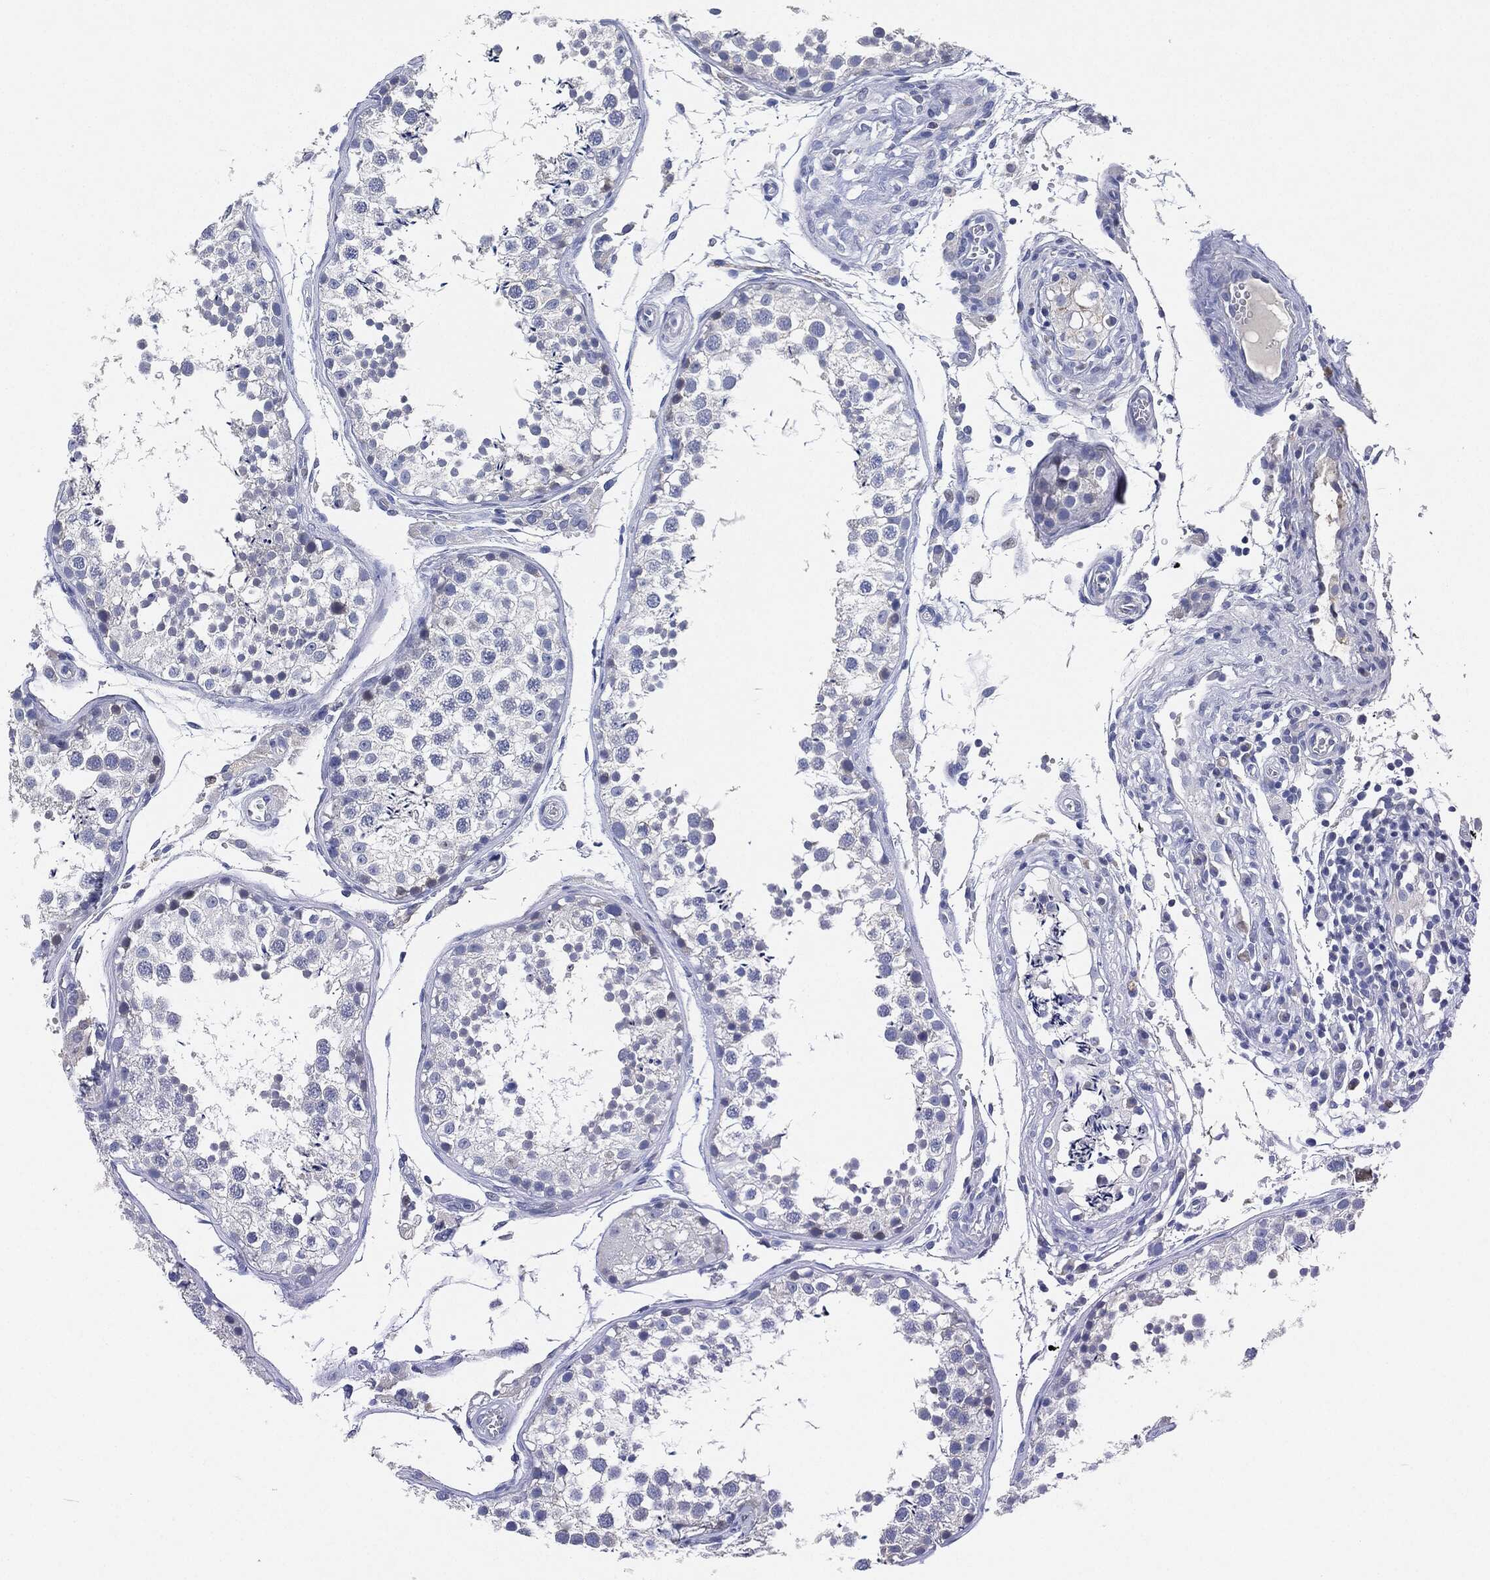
{"staining": {"intensity": "negative", "quantity": "none", "location": "none"}, "tissue": "testis", "cell_type": "Cells in seminiferous ducts", "image_type": "normal", "snomed": [{"axis": "morphology", "description": "Normal tissue, NOS"}, {"axis": "topography", "description": "Testis"}], "caption": "Human testis stained for a protein using immunohistochemistry (IHC) displays no staining in cells in seminiferous ducts.", "gene": "NTRK1", "patient": {"sex": "male", "age": 29}}